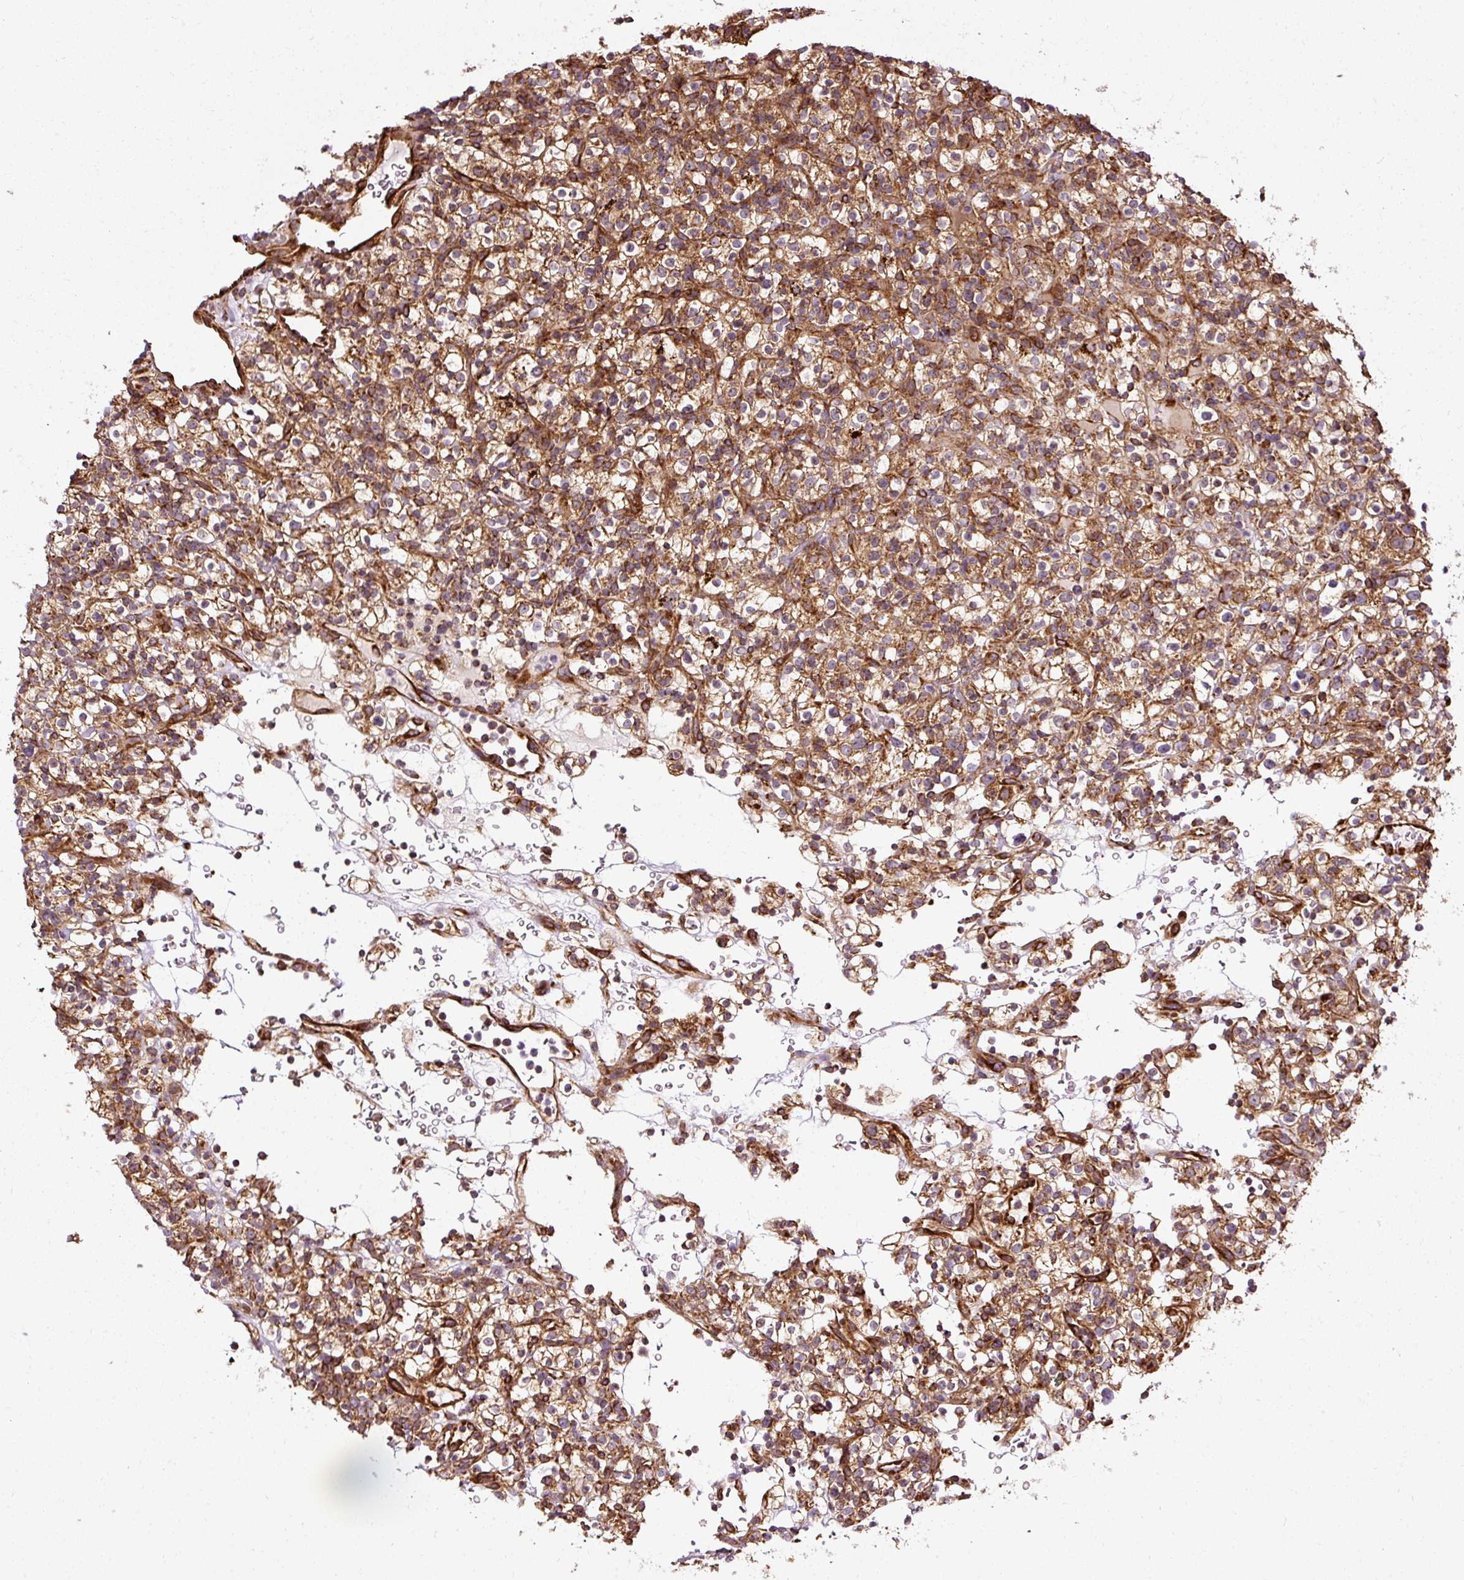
{"staining": {"intensity": "moderate", "quantity": ">75%", "location": "cytoplasmic/membranous"}, "tissue": "renal cancer", "cell_type": "Tumor cells", "image_type": "cancer", "snomed": [{"axis": "morphology", "description": "Normal tissue, NOS"}, {"axis": "morphology", "description": "Adenocarcinoma, NOS"}, {"axis": "topography", "description": "Kidney"}], "caption": "Human renal cancer (adenocarcinoma) stained with a brown dye exhibits moderate cytoplasmic/membranous positive staining in approximately >75% of tumor cells.", "gene": "ISCU", "patient": {"sex": "female", "age": 72}}